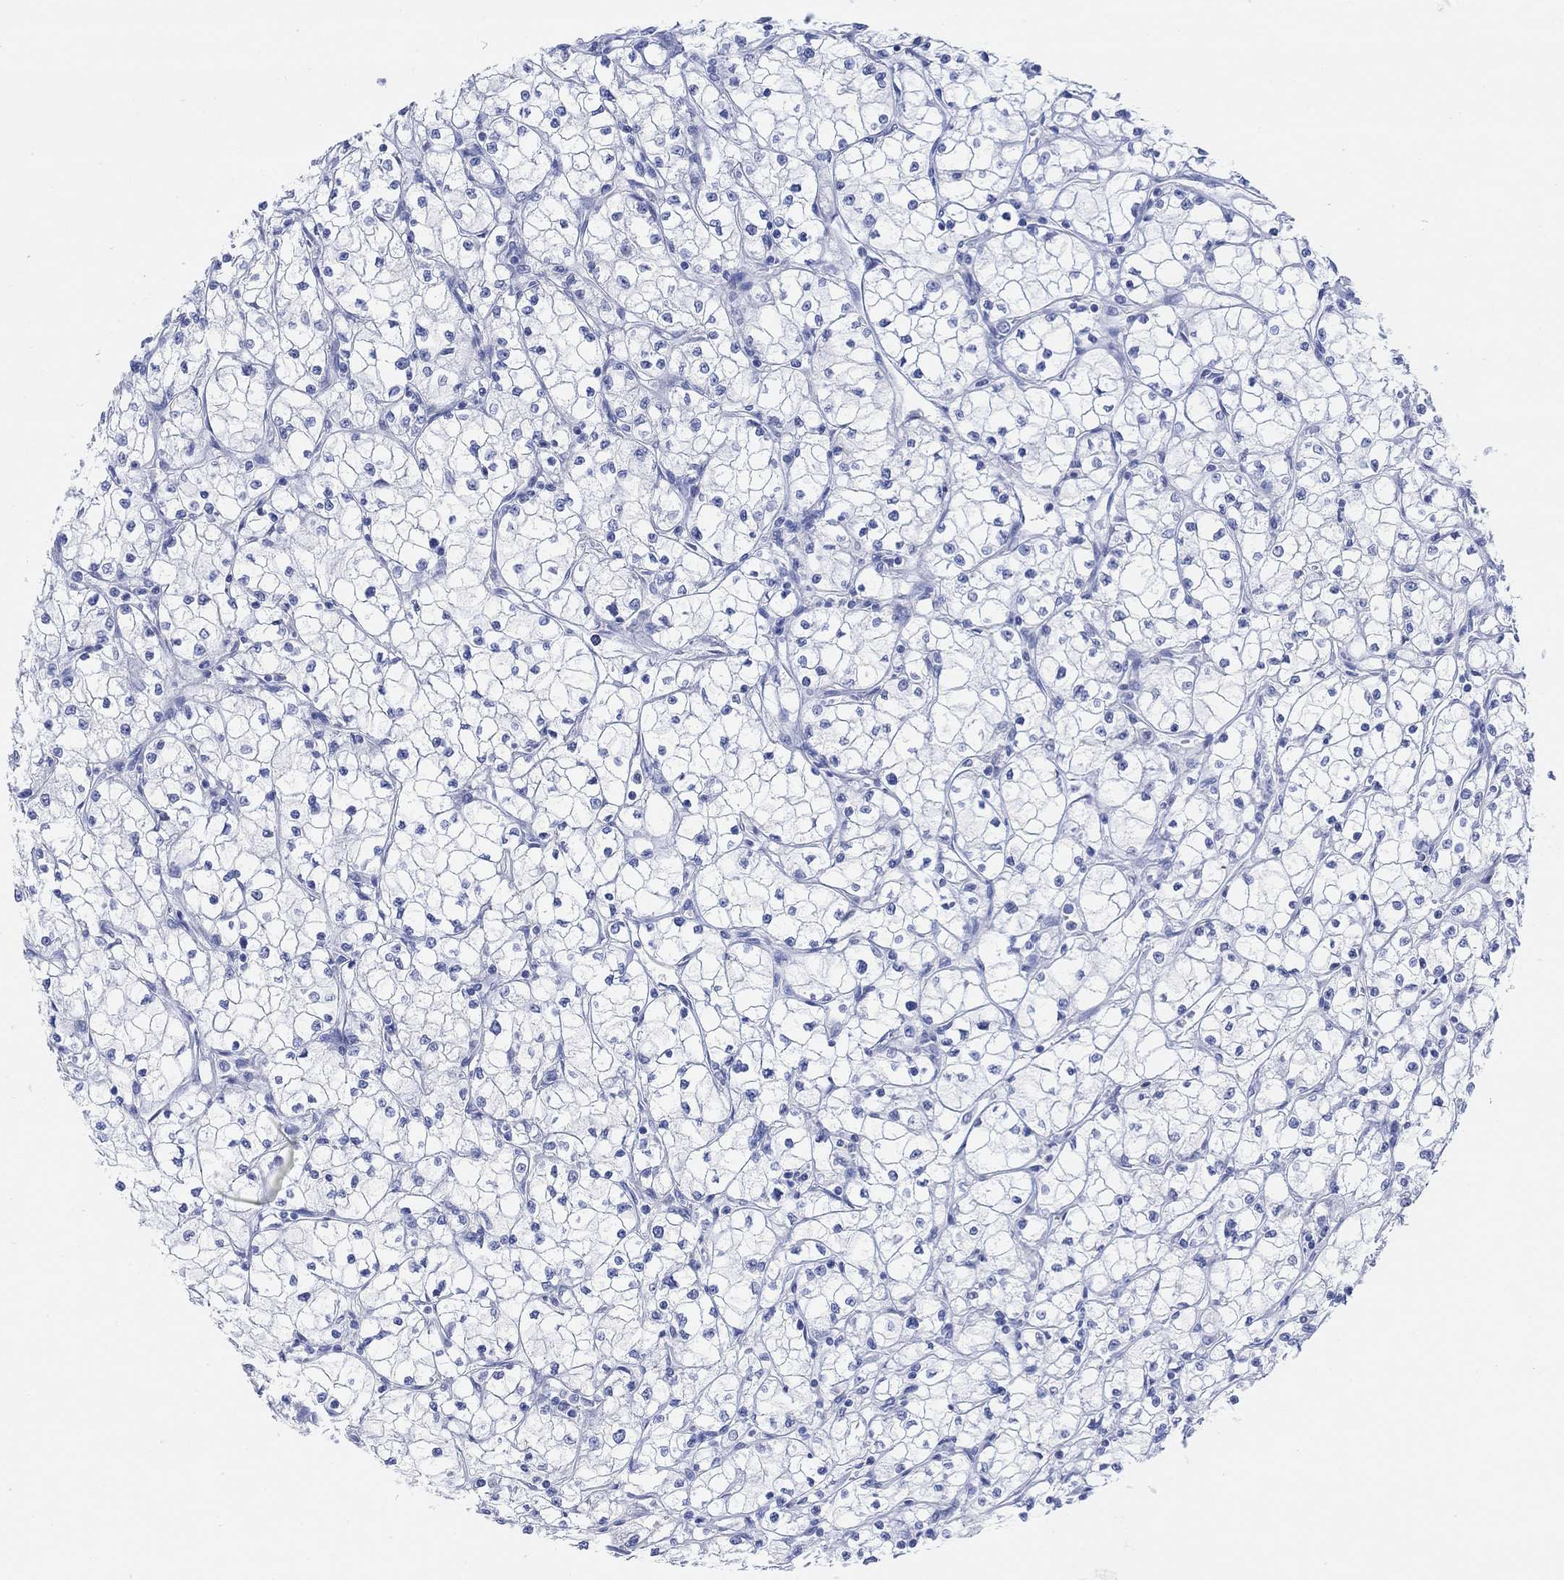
{"staining": {"intensity": "negative", "quantity": "none", "location": "none"}, "tissue": "renal cancer", "cell_type": "Tumor cells", "image_type": "cancer", "snomed": [{"axis": "morphology", "description": "Adenocarcinoma, NOS"}, {"axis": "topography", "description": "Kidney"}], "caption": "IHC of human renal cancer (adenocarcinoma) reveals no positivity in tumor cells.", "gene": "GNG13", "patient": {"sex": "male", "age": 67}}